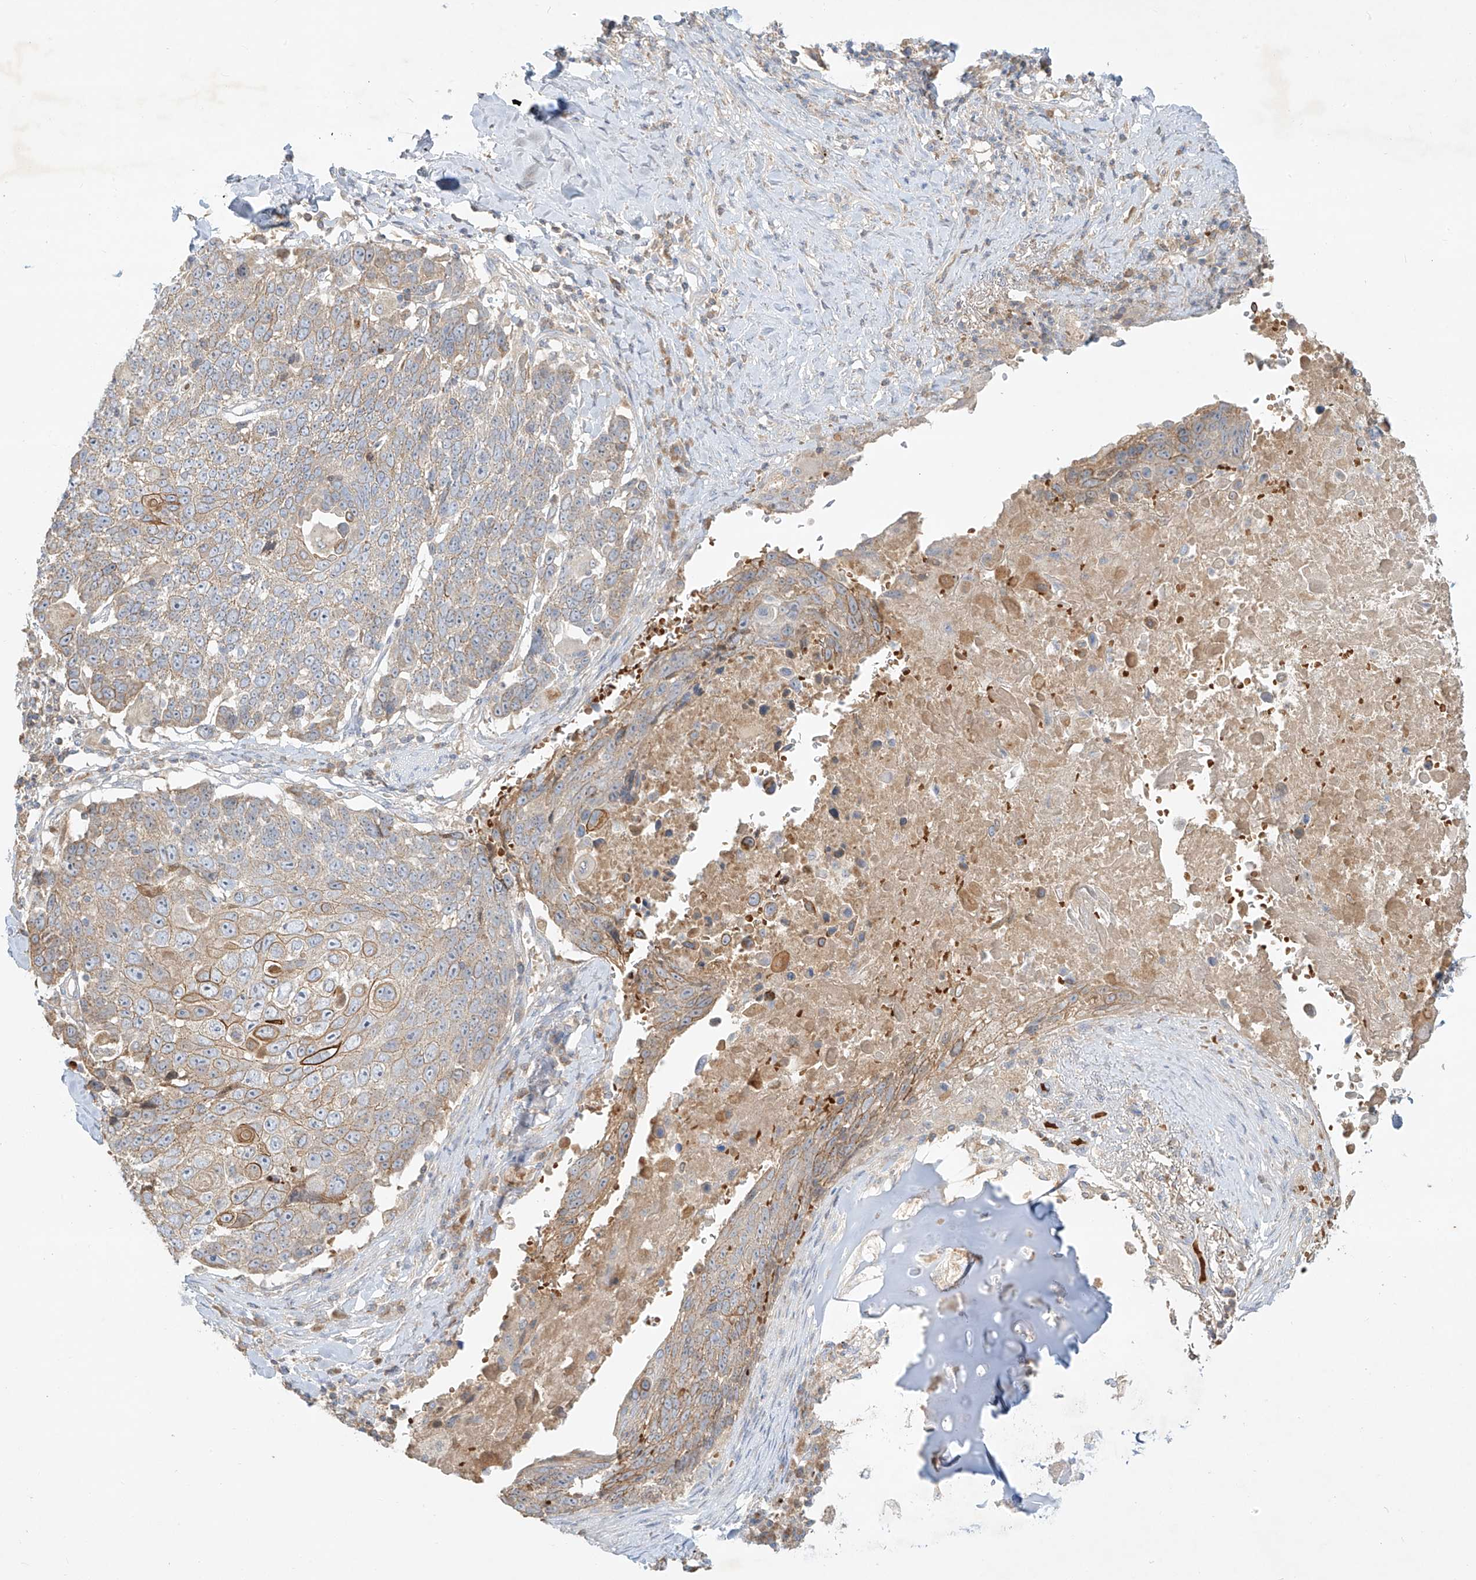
{"staining": {"intensity": "weak", "quantity": "<25%", "location": "cytoplasmic/membranous"}, "tissue": "lung cancer", "cell_type": "Tumor cells", "image_type": "cancer", "snomed": [{"axis": "morphology", "description": "Squamous cell carcinoma, NOS"}, {"axis": "topography", "description": "Lung"}], "caption": "Human squamous cell carcinoma (lung) stained for a protein using IHC demonstrates no staining in tumor cells.", "gene": "KPNA7", "patient": {"sex": "male", "age": 66}}